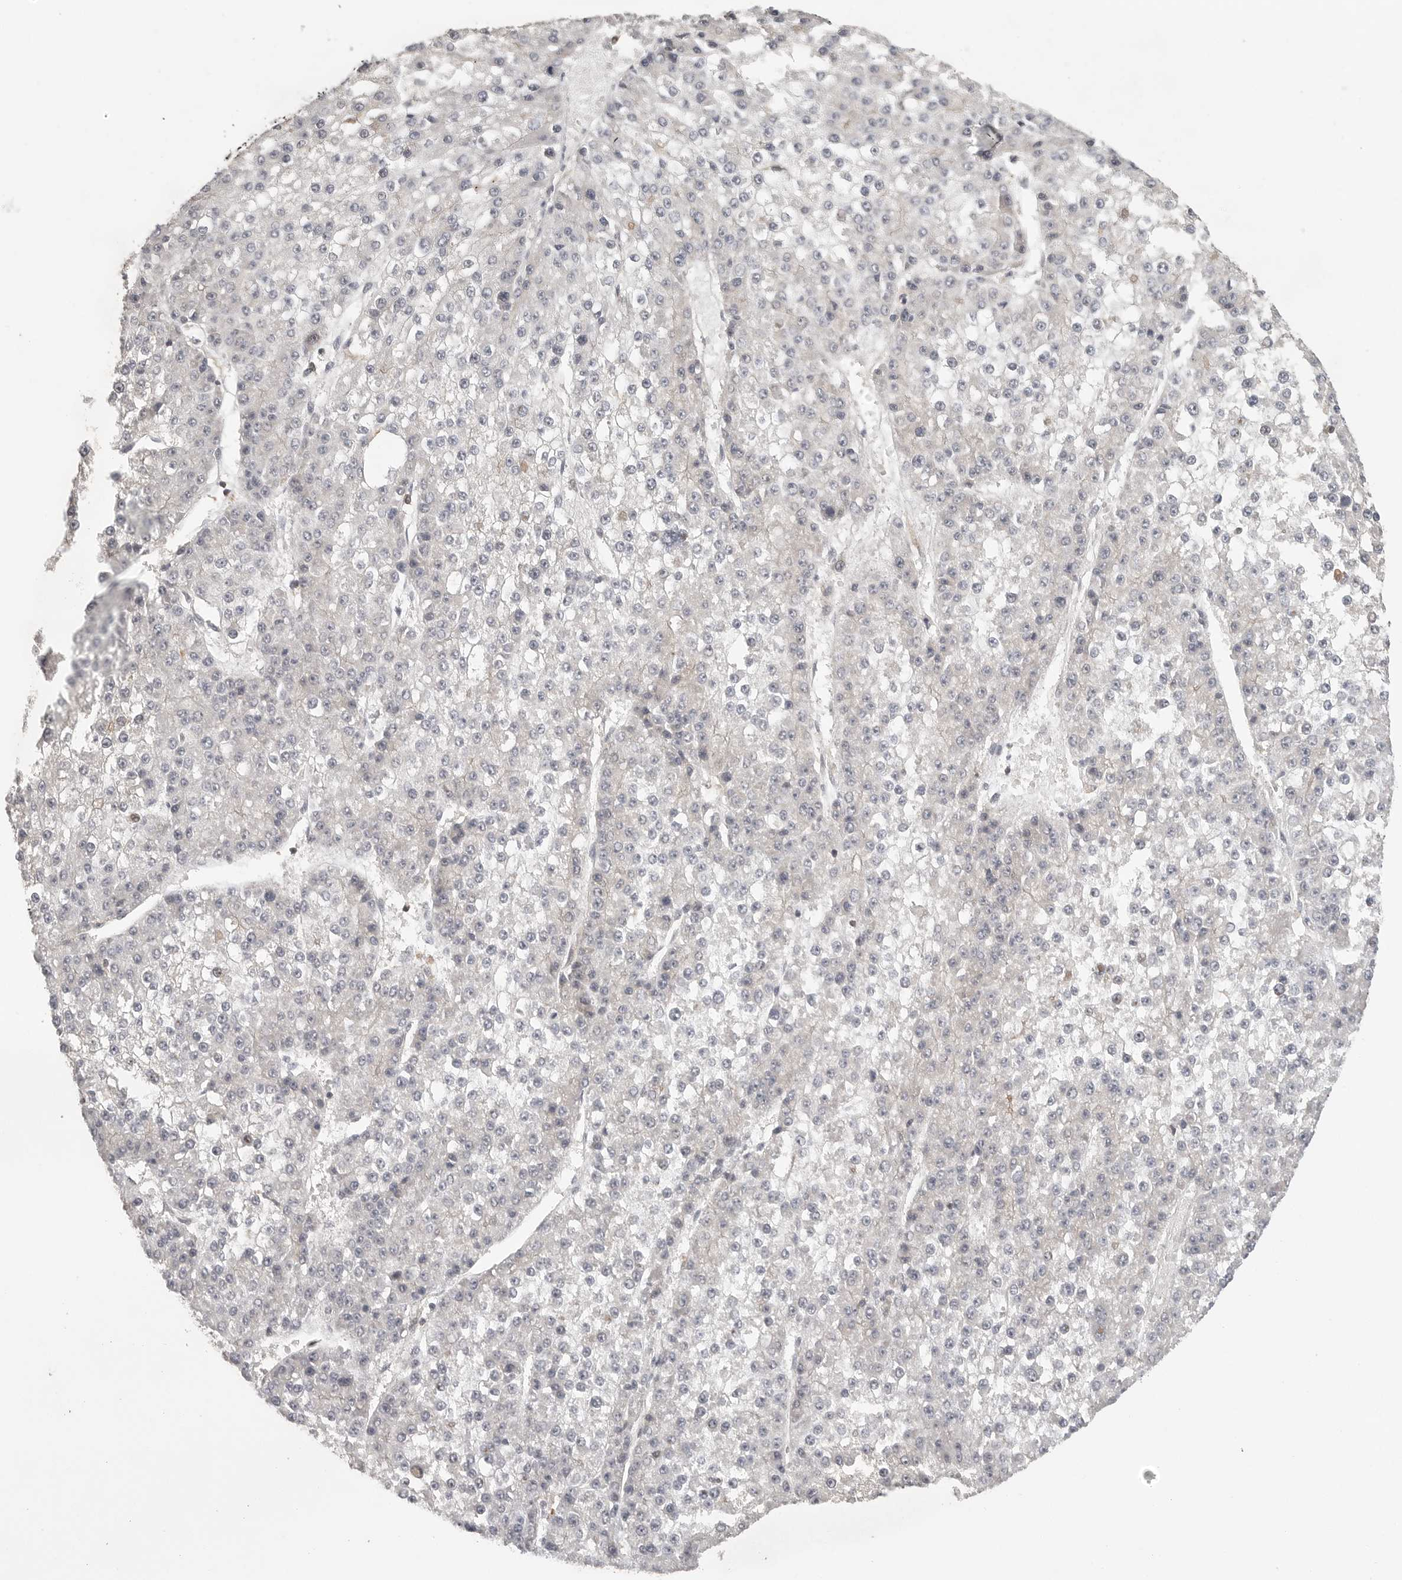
{"staining": {"intensity": "negative", "quantity": "none", "location": "none"}, "tissue": "liver cancer", "cell_type": "Tumor cells", "image_type": "cancer", "snomed": [{"axis": "morphology", "description": "Carcinoma, Hepatocellular, NOS"}, {"axis": "topography", "description": "Liver"}], "caption": "A high-resolution photomicrograph shows immunohistochemistry staining of liver cancer, which reveals no significant staining in tumor cells.", "gene": "DBNL", "patient": {"sex": "female", "age": 73}}